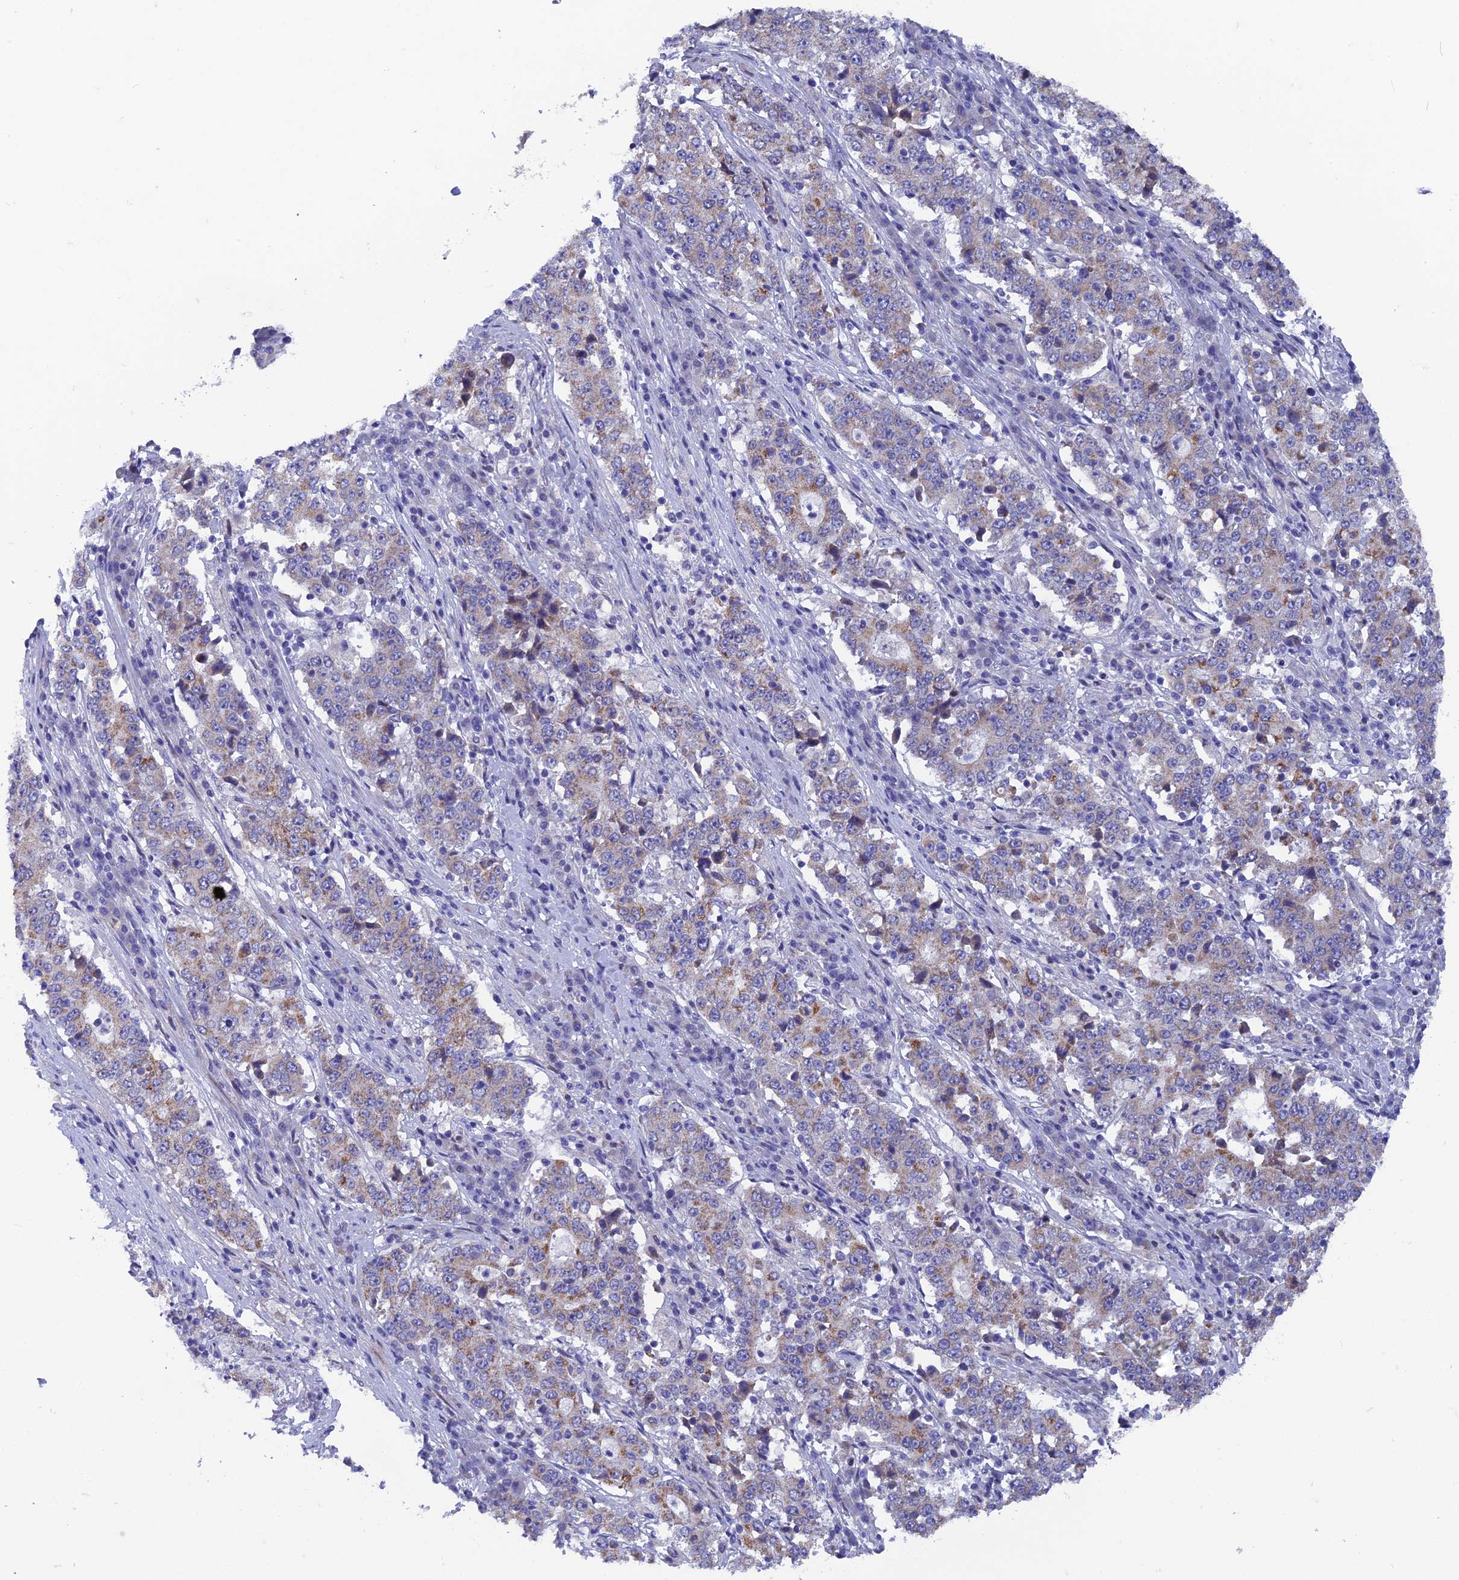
{"staining": {"intensity": "weak", "quantity": "<25%", "location": "cytoplasmic/membranous"}, "tissue": "stomach cancer", "cell_type": "Tumor cells", "image_type": "cancer", "snomed": [{"axis": "morphology", "description": "Adenocarcinoma, NOS"}, {"axis": "topography", "description": "Stomach"}], "caption": "Immunohistochemistry photomicrograph of stomach adenocarcinoma stained for a protein (brown), which demonstrates no expression in tumor cells.", "gene": "AK4", "patient": {"sex": "male", "age": 59}}